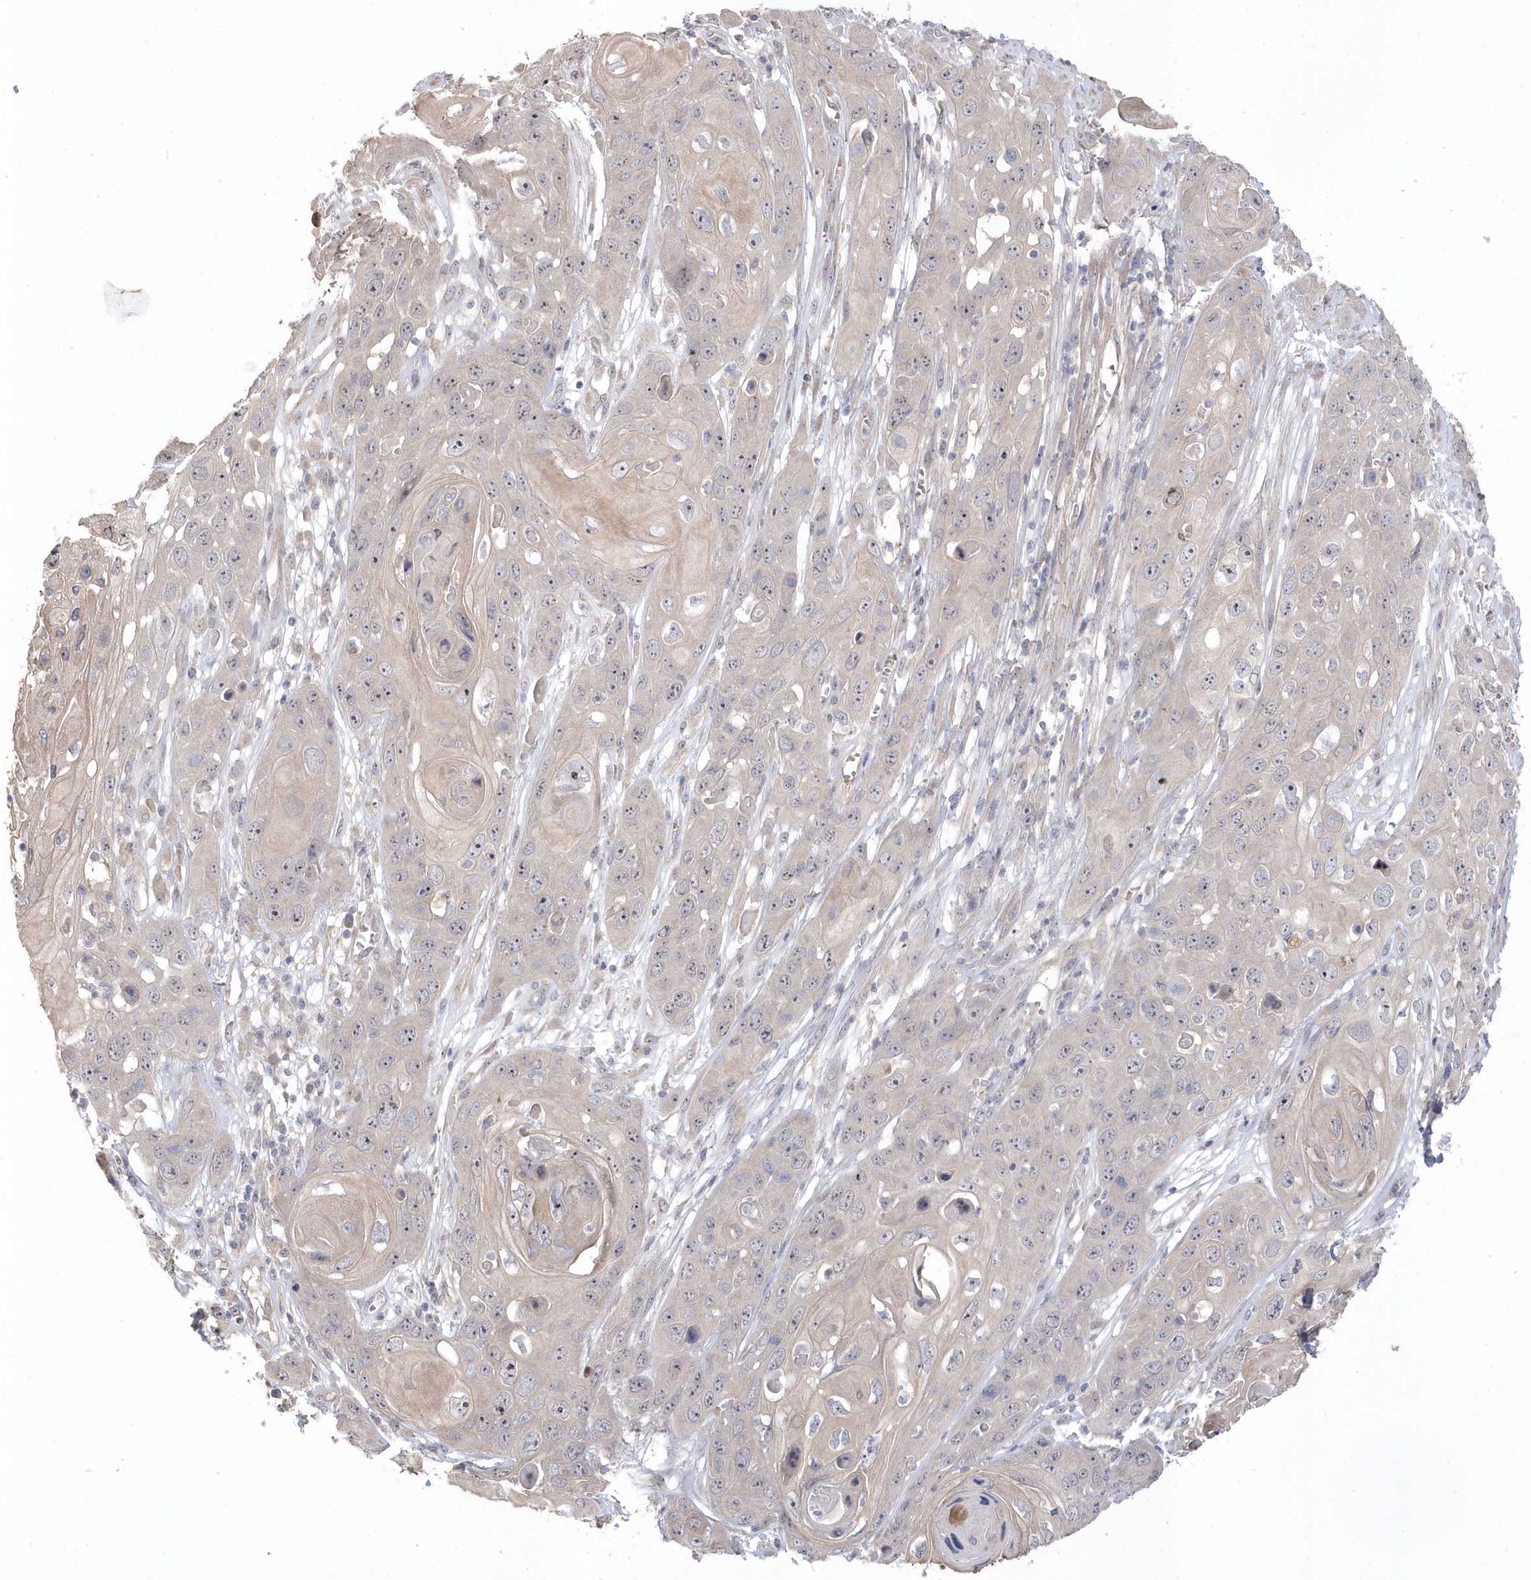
{"staining": {"intensity": "weak", "quantity": "<25%", "location": "cytoplasmic/membranous"}, "tissue": "skin cancer", "cell_type": "Tumor cells", "image_type": "cancer", "snomed": [{"axis": "morphology", "description": "Squamous cell carcinoma, NOS"}, {"axis": "topography", "description": "Skin"}], "caption": "A photomicrograph of human skin cancer (squamous cell carcinoma) is negative for staining in tumor cells.", "gene": "GTPBP6", "patient": {"sex": "male", "age": 55}}